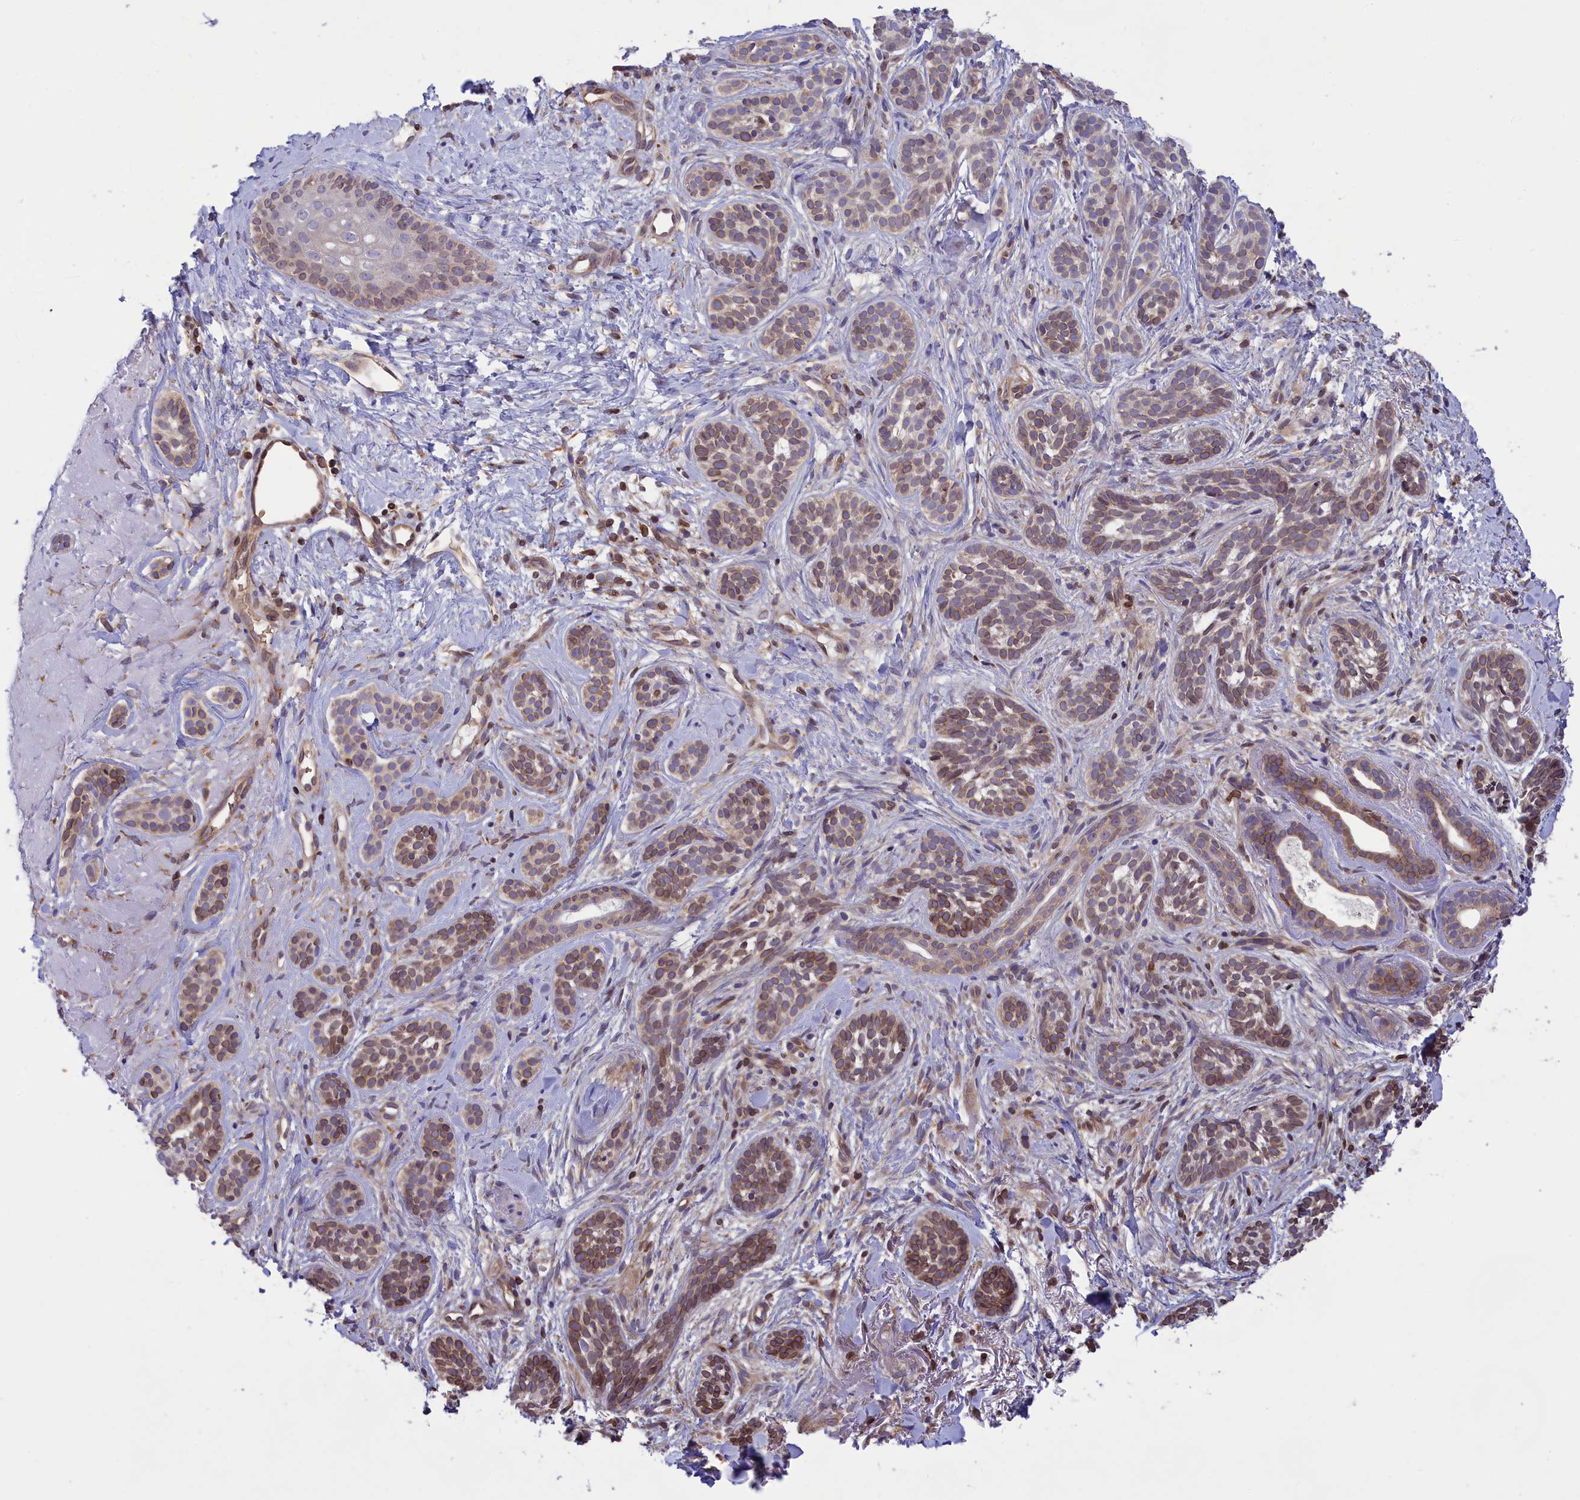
{"staining": {"intensity": "moderate", "quantity": "25%-75%", "location": "cytoplasmic/membranous"}, "tissue": "skin cancer", "cell_type": "Tumor cells", "image_type": "cancer", "snomed": [{"axis": "morphology", "description": "Basal cell carcinoma"}, {"axis": "topography", "description": "Skin"}], "caption": "Human skin basal cell carcinoma stained for a protein (brown) demonstrates moderate cytoplasmic/membranous positive positivity in approximately 25%-75% of tumor cells.", "gene": "PKHD1L1", "patient": {"sex": "male", "age": 71}}